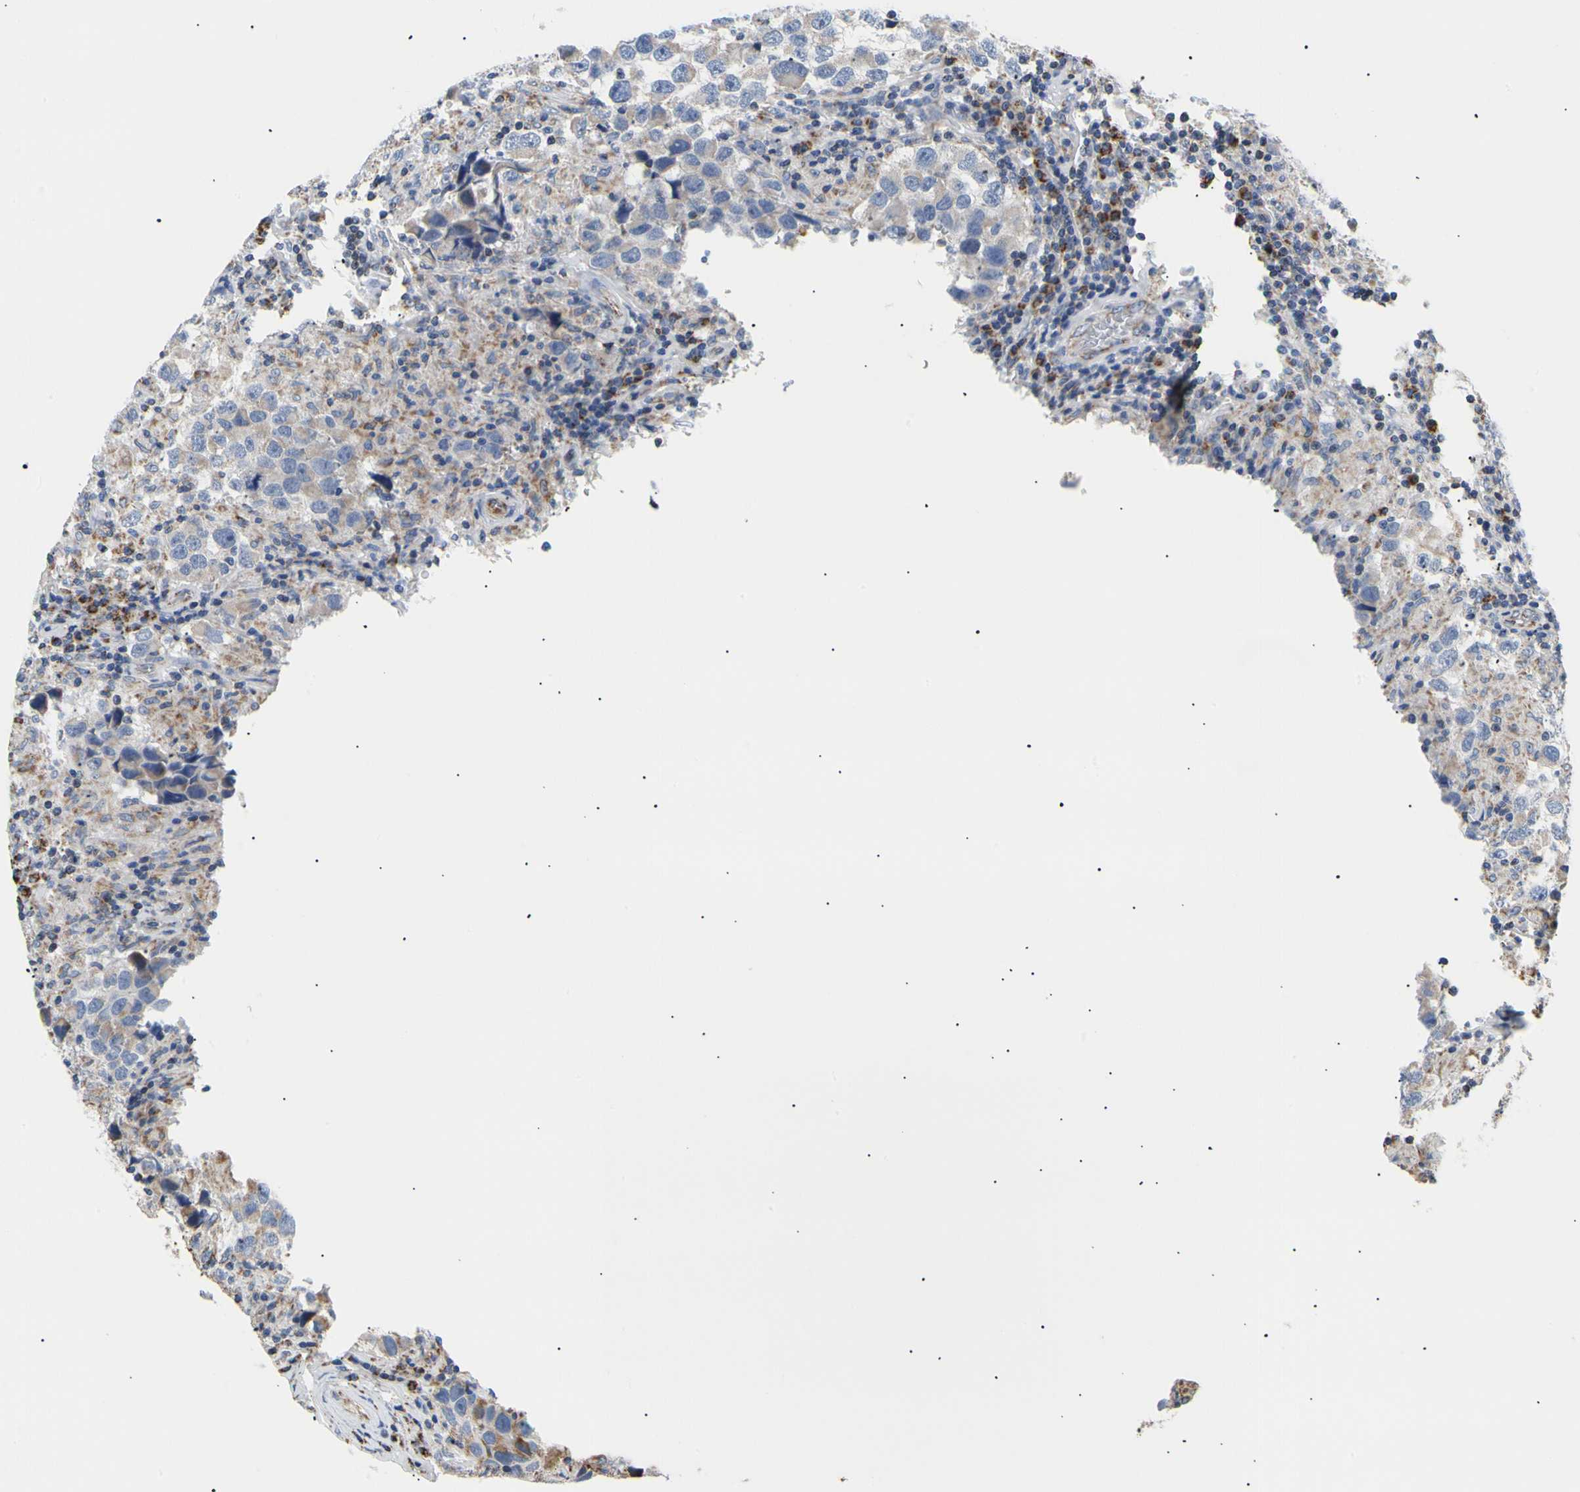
{"staining": {"intensity": "weak", "quantity": "<25%", "location": "cytoplasmic/membranous"}, "tissue": "testis cancer", "cell_type": "Tumor cells", "image_type": "cancer", "snomed": [{"axis": "morphology", "description": "Carcinoma, Embryonal, NOS"}, {"axis": "topography", "description": "Testis"}], "caption": "Immunohistochemical staining of testis embryonal carcinoma exhibits no significant positivity in tumor cells.", "gene": "ACAT1", "patient": {"sex": "male", "age": 21}}